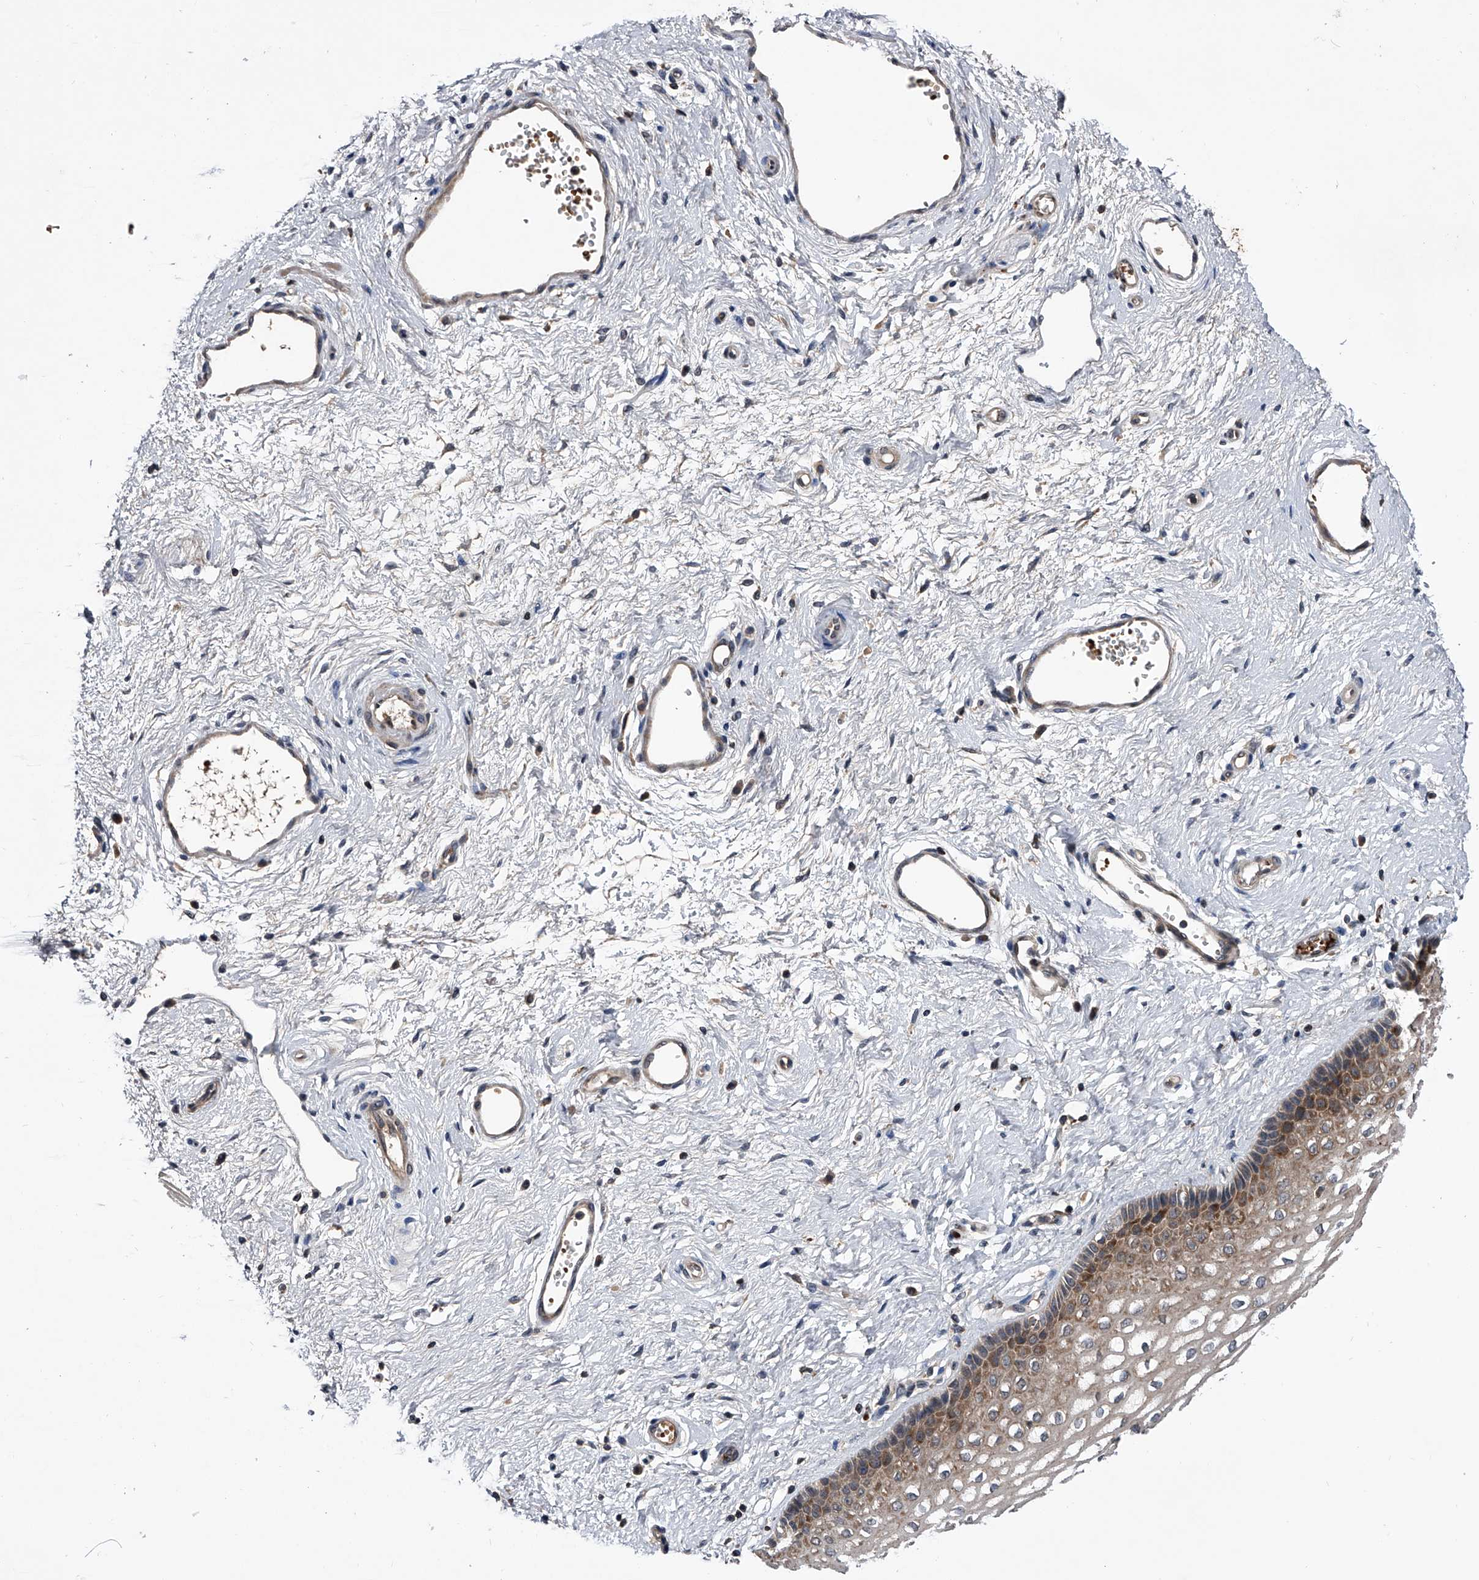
{"staining": {"intensity": "moderate", "quantity": "25%-75%", "location": "cytoplasmic/membranous"}, "tissue": "vagina", "cell_type": "Squamous epithelial cells", "image_type": "normal", "snomed": [{"axis": "morphology", "description": "Normal tissue, NOS"}, {"axis": "topography", "description": "Vagina"}], "caption": "Immunohistochemical staining of benign human vagina exhibits 25%-75% levels of moderate cytoplasmic/membranous protein expression in approximately 25%-75% of squamous epithelial cells. (DAB IHC with brightfield microscopy, high magnification).", "gene": "ZNF30", "patient": {"sex": "female", "age": 46}}